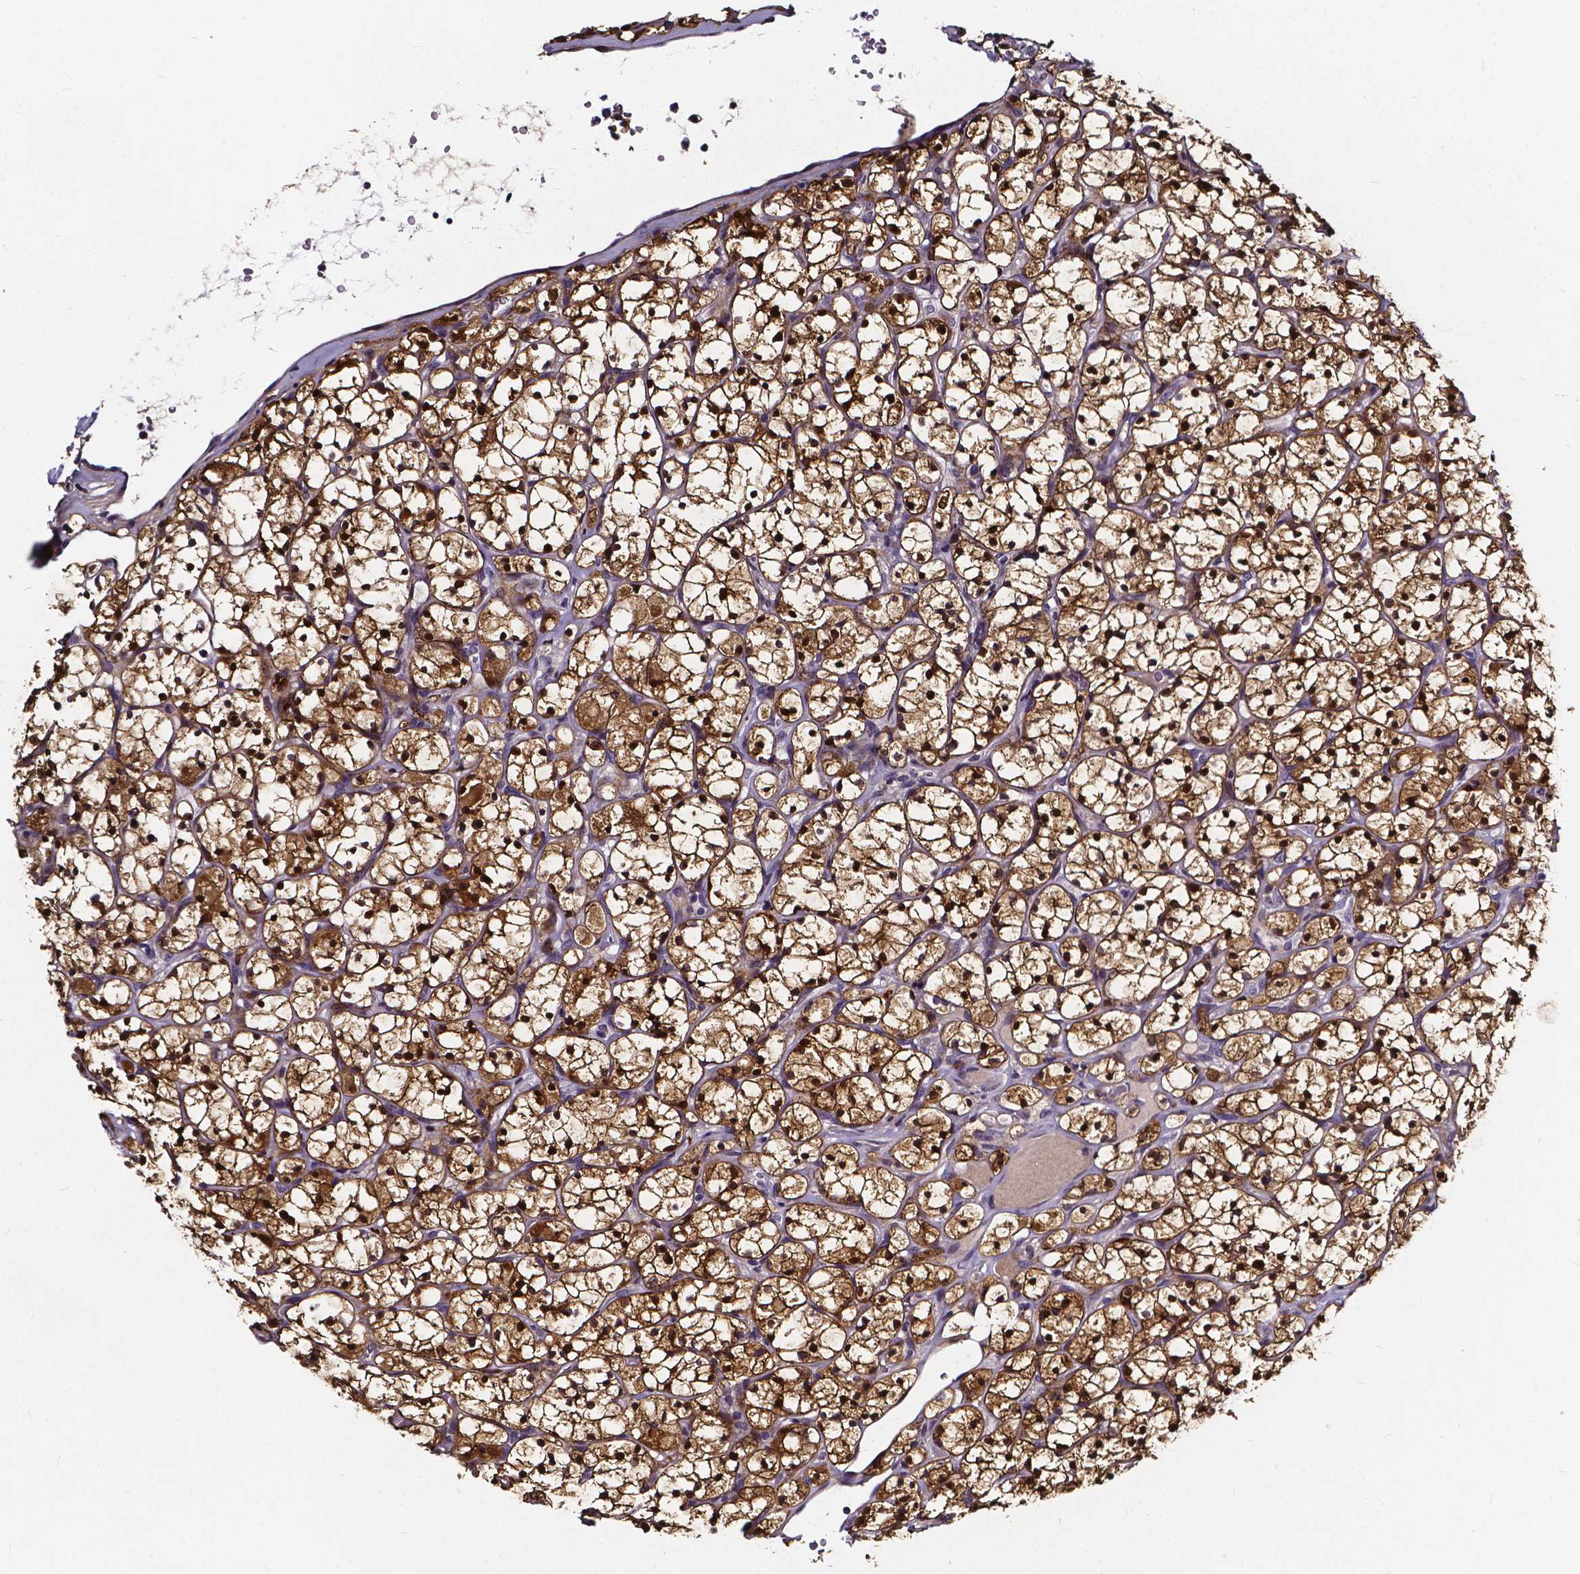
{"staining": {"intensity": "strong", "quantity": ">75%", "location": "cytoplasmic/membranous,nuclear"}, "tissue": "renal cancer", "cell_type": "Tumor cells", "image_type": "cancer", "snomed": [{"axis": "morphology", "description": "Adenocarcinoma, NOS"}, {"axis": "topography", "description": "Kidney"}], "caption": "An image of human renal cancer (adenocarcinoma) stained for a protein exhibits strong cytoplasmic/membranous and nuclear brown staining in tumor cells.", "gene": "SOWAHA", "patient": {"sex": "female", "age": 64}}